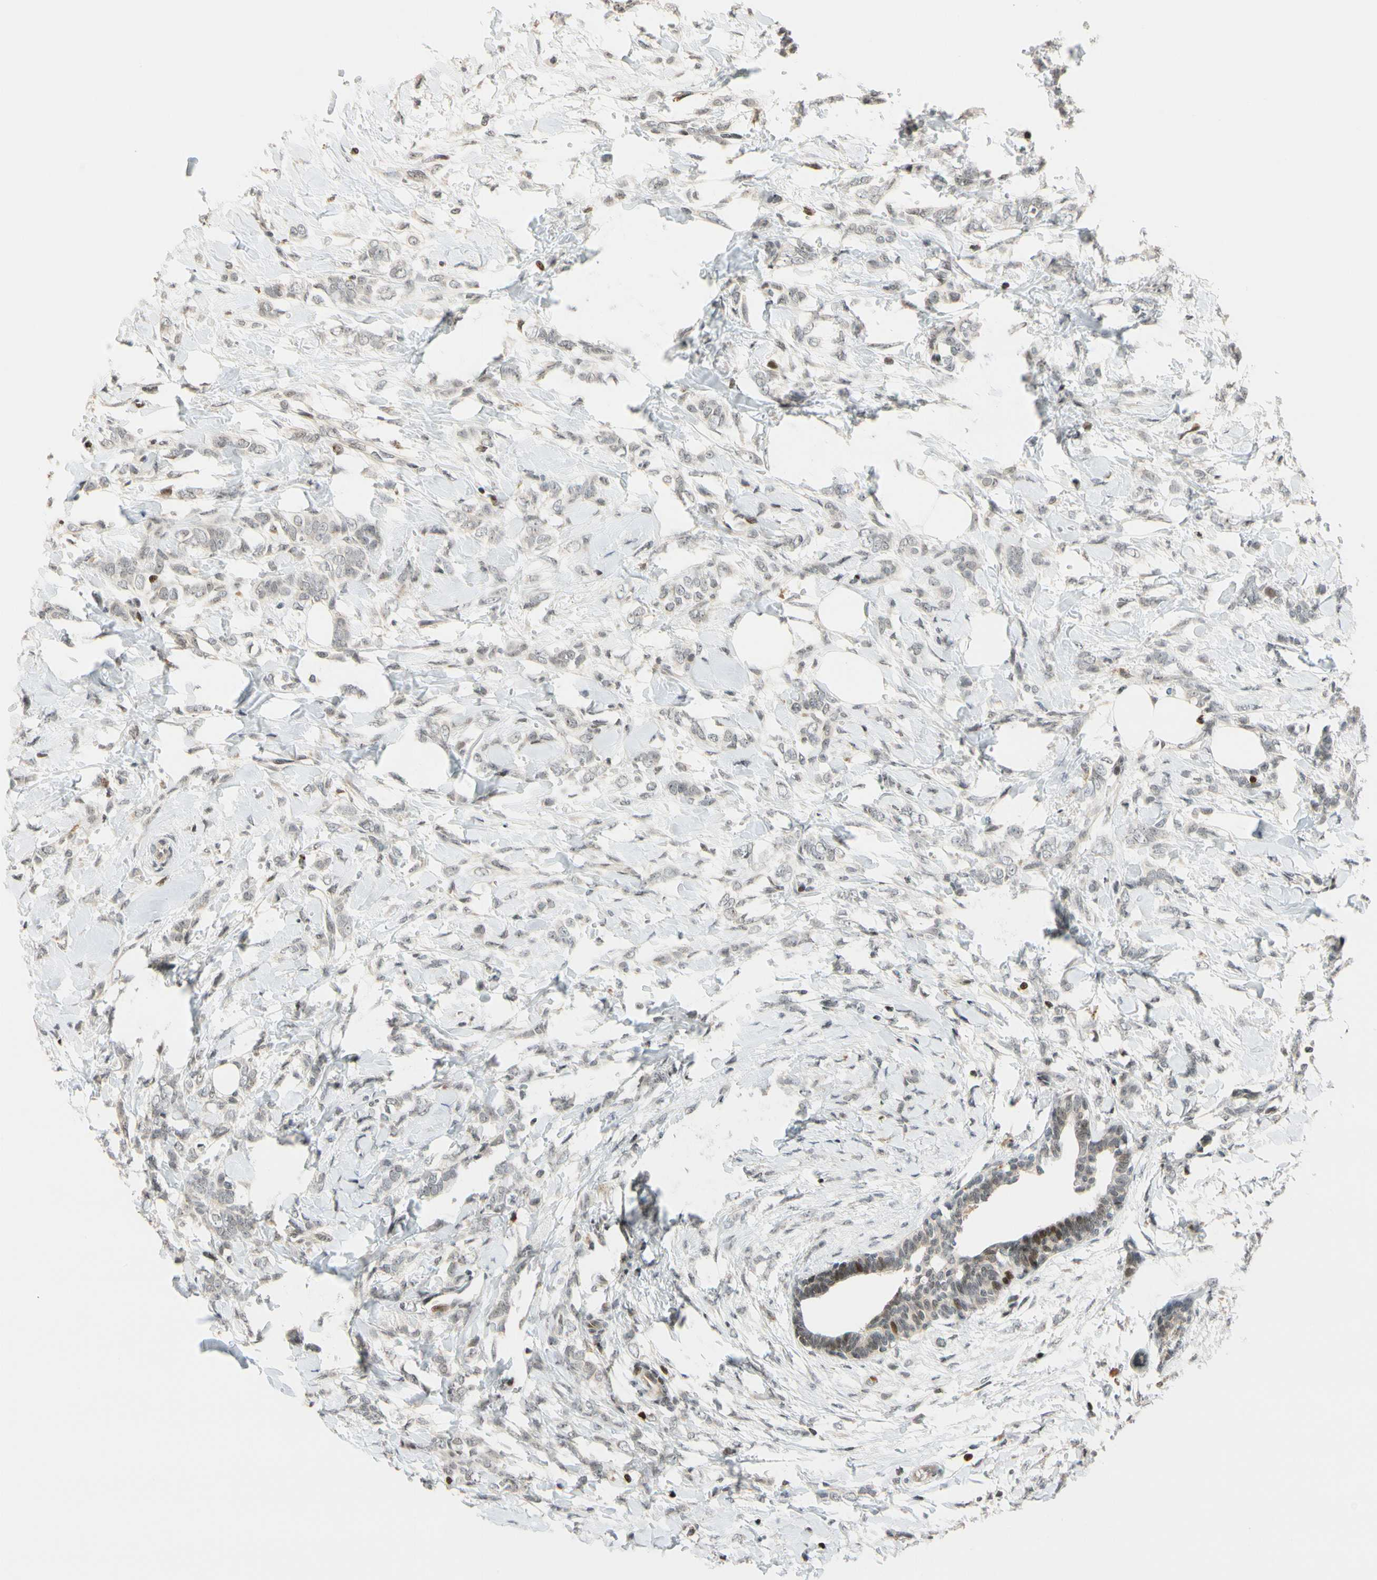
{"staining": {"intensity": "negative", "quantity": "none", "location": "none"}, "tissue": "breast cancer", "cell_type": "Tumor cells", "image_type": "cancer", "snomed": [{"axis": "morphology", "description": "Lobular carcinoma, in situ"}, {"axis": "morphology", "description": "Lobular carcinoma"}, {"axis": "topography", "description": "Breast"}], "caption": "A photomicrograph of human lobular carcinoma (breast) is negative for staining in tumor cells.", "gene": "CDK7", "patient": {"sex": "female", "age": 41}}